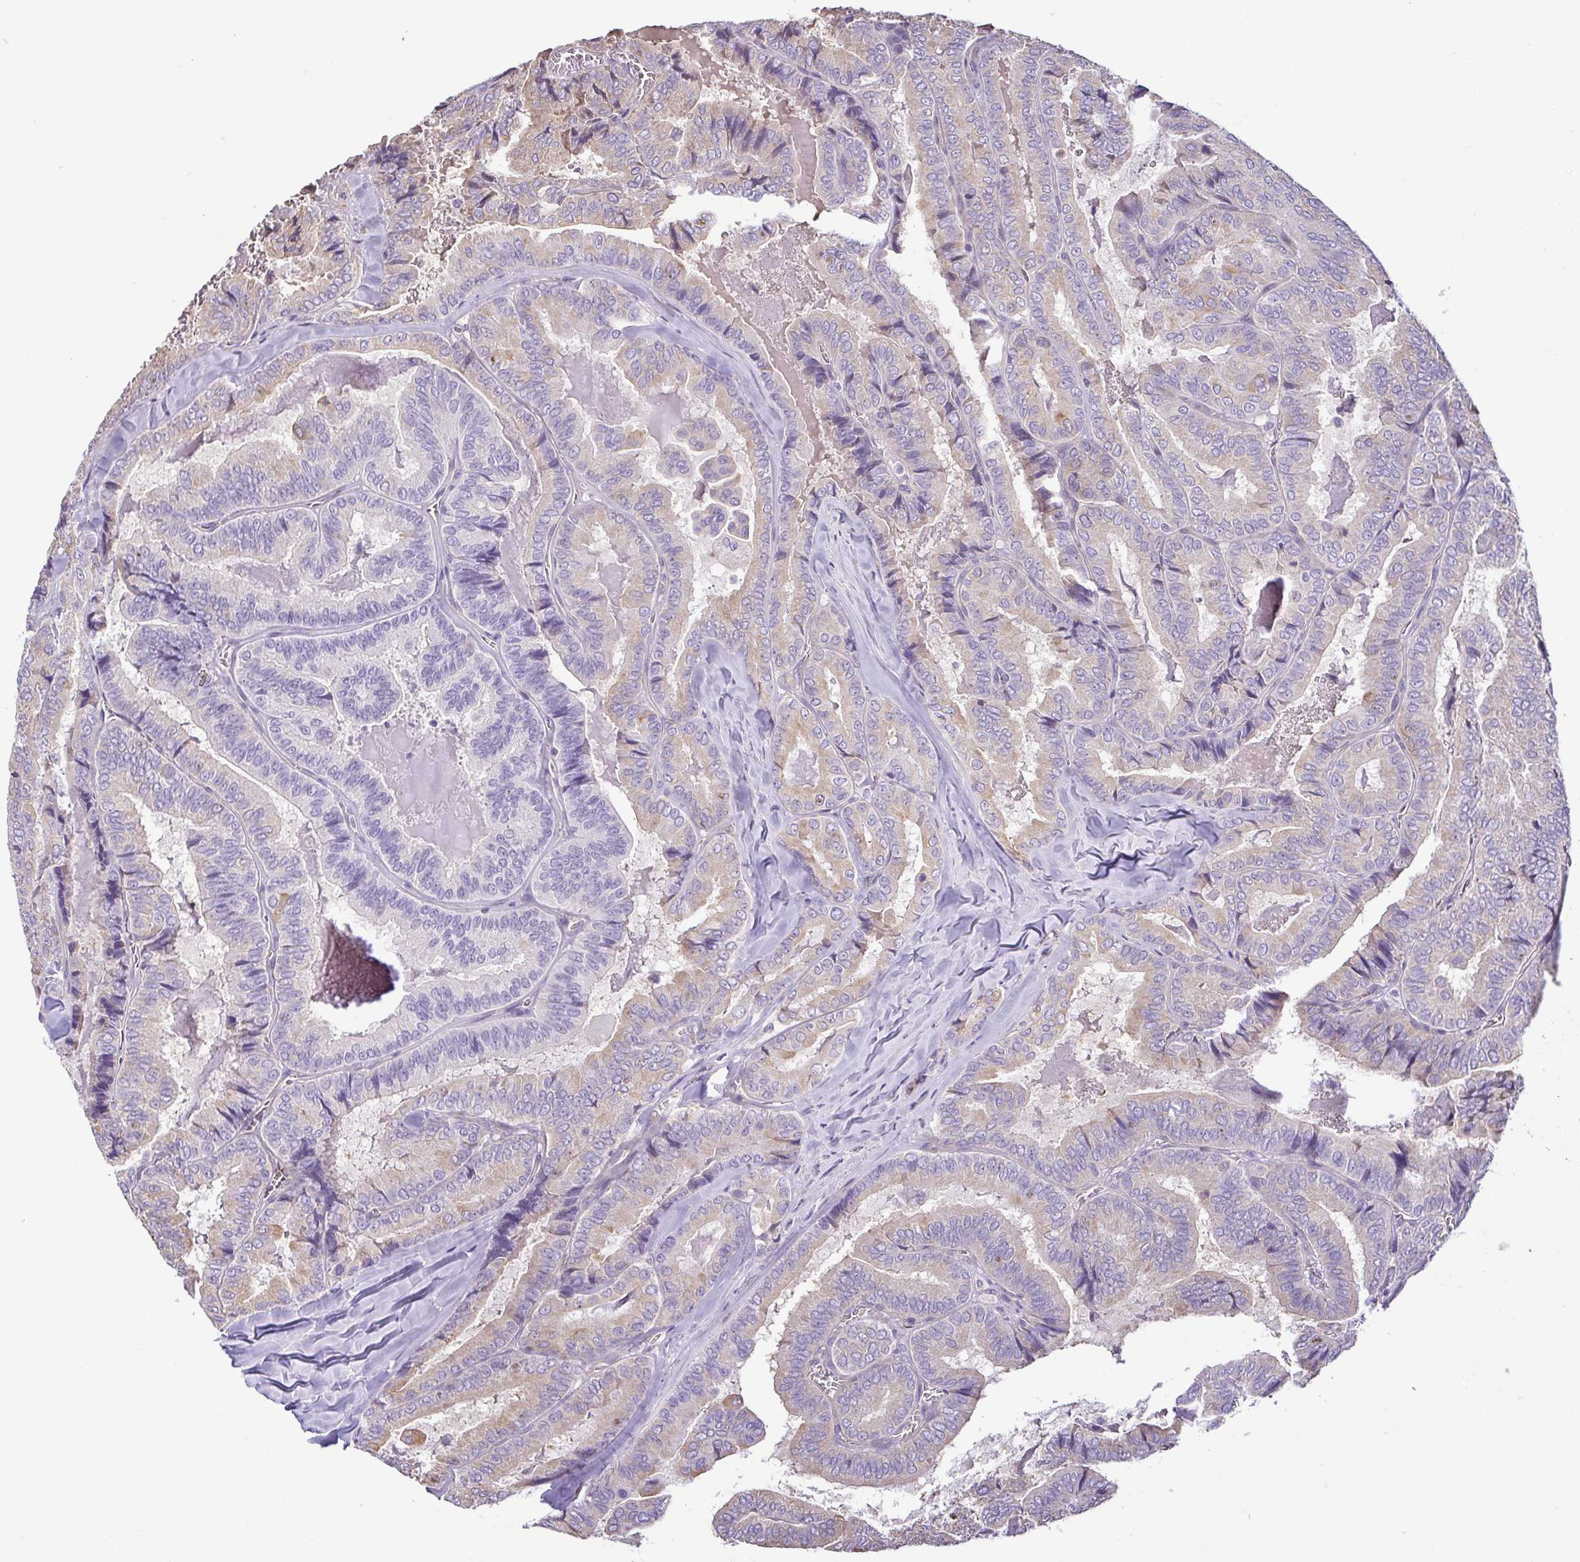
{"staining": {"intensity": "weak", "quantity": "<25%", "location": "cytoplasmic/membranous"}, "tissue": "thyroid cancer", "cell_type": "Tumor cells", "image_type": "cancer", "snomed": [{"axis": "morphology", "description": "Papillary adenocarcinoma, NOS"}, {"axis": "topography", "description": "Thyroid gland"}], "caption": "The histopathology image exhibits no staining of tumor cells in thyroid cancer.", "gene": "MYL10", "patient": {"sex": "female", "age": 75}}